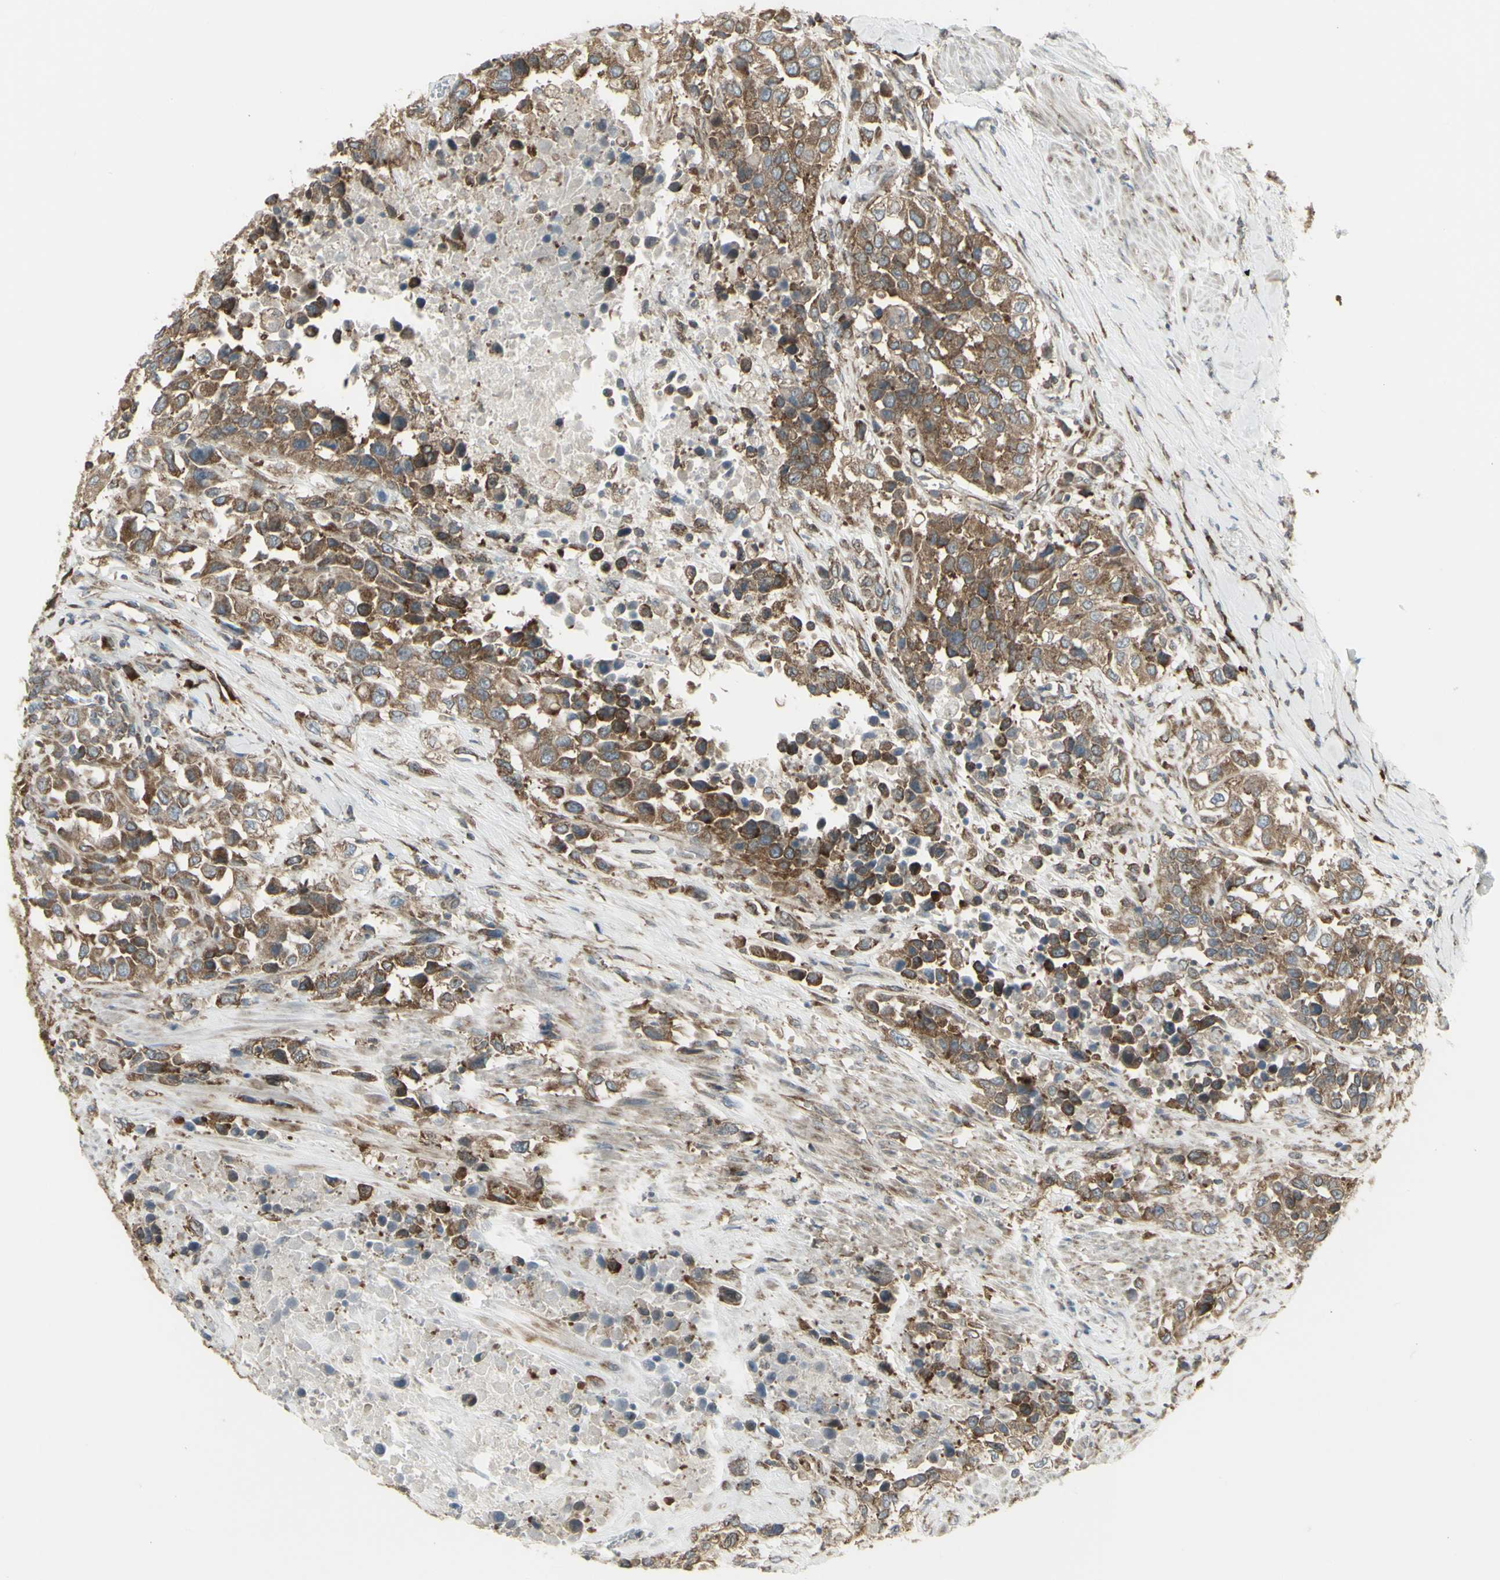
{"staining": {"intensity": "moderate", "quantity": ">75%", "location": "cytoplasmic/membranous"}, "tissue": "urothelial cancer", "cell_type": "Tumor cells", "image_type": "cancer", "snomed": [{"axis": "morphology", "description": "Urothelial carcinoma, High grade"}, {"axis": "topography", "description": "Urinary bladder"}], "caption": "Moderate cytoplasmic/membranous expression for a protein is present in about >75% of tumor cells of high-grade urothelial carcinoma using immunohistochemistry.", "gene": "FKBP3", "patient": {"sex": "female", "age": 80}}